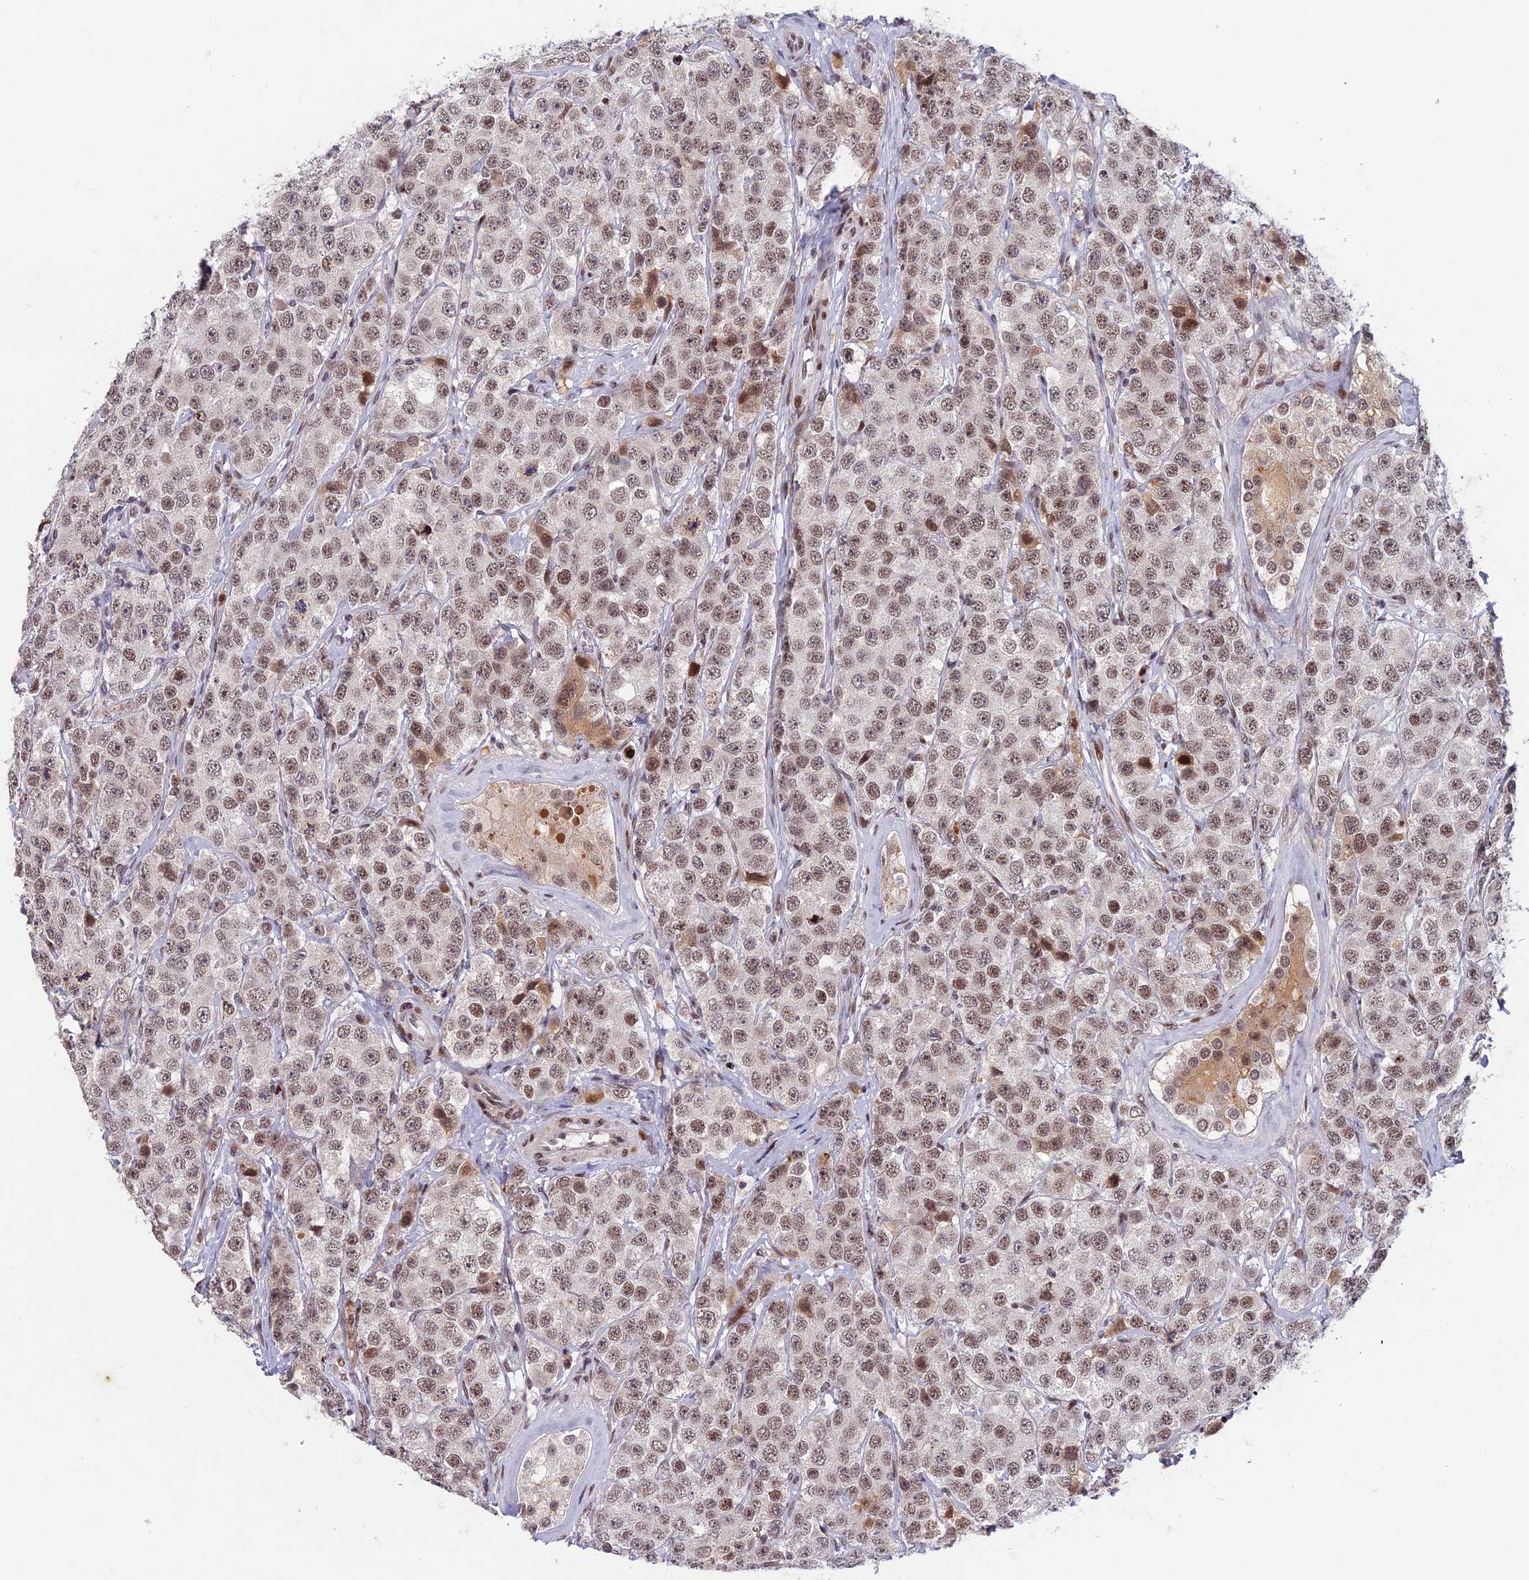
{"staining": {"intensity": "moderate", "quantity": ">75%", "location": "nuclear"}, "tissue": "testis cancer", "cell_type": "Tumor cells", "image_type": "cancer", "snomed": [{"axis": "morphology", "description": "Seminoma, NOS"}, {"axis": "topography", "description": "Testis"}], "caption": "Moderate nuclear staining is present in about >75% of tumor cells in testis cancer (seminoma).", "gene": "CDC7", "patient": {"sex": "male", "age": 28}}